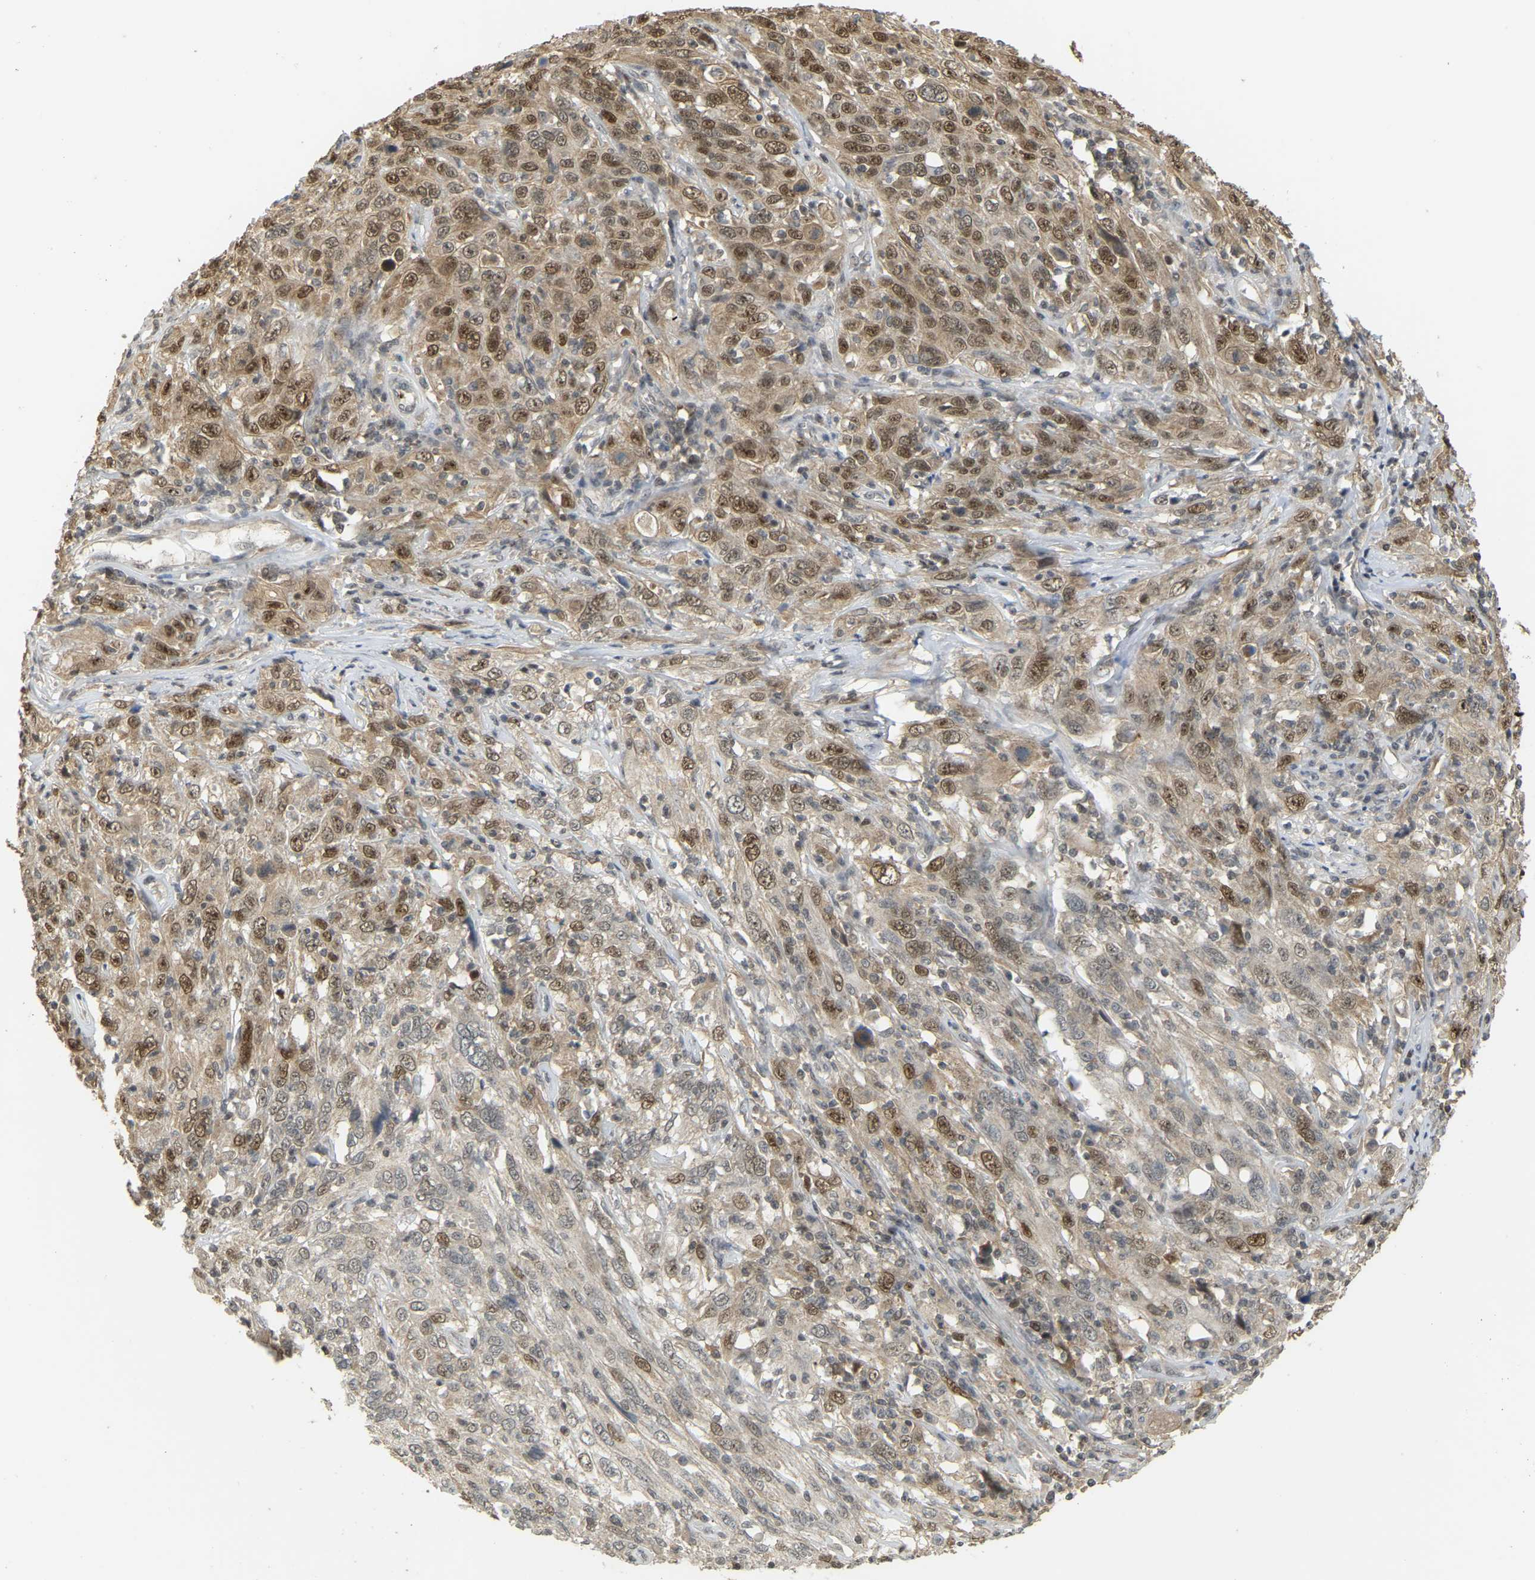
{"staining": {"intensity": "moderate", "quantity": ">75%", "location": "nuclear"}, "tissue": "cervical cancer", "cell_type": "Tumor cells", "image_type": "cancer", "snomed": [{"axis": "morphology", "description": "Squamous cell carcinoma, NOS"}, {"axis": "topography", "description": "Cervix"}], "caption": "Tumor cells show moderate nuclear positivity in about >75% of cells in cervical squamous cell carcinoma.", "gene": "BRF2", "patient": {"sex": "female", "age": 46}}